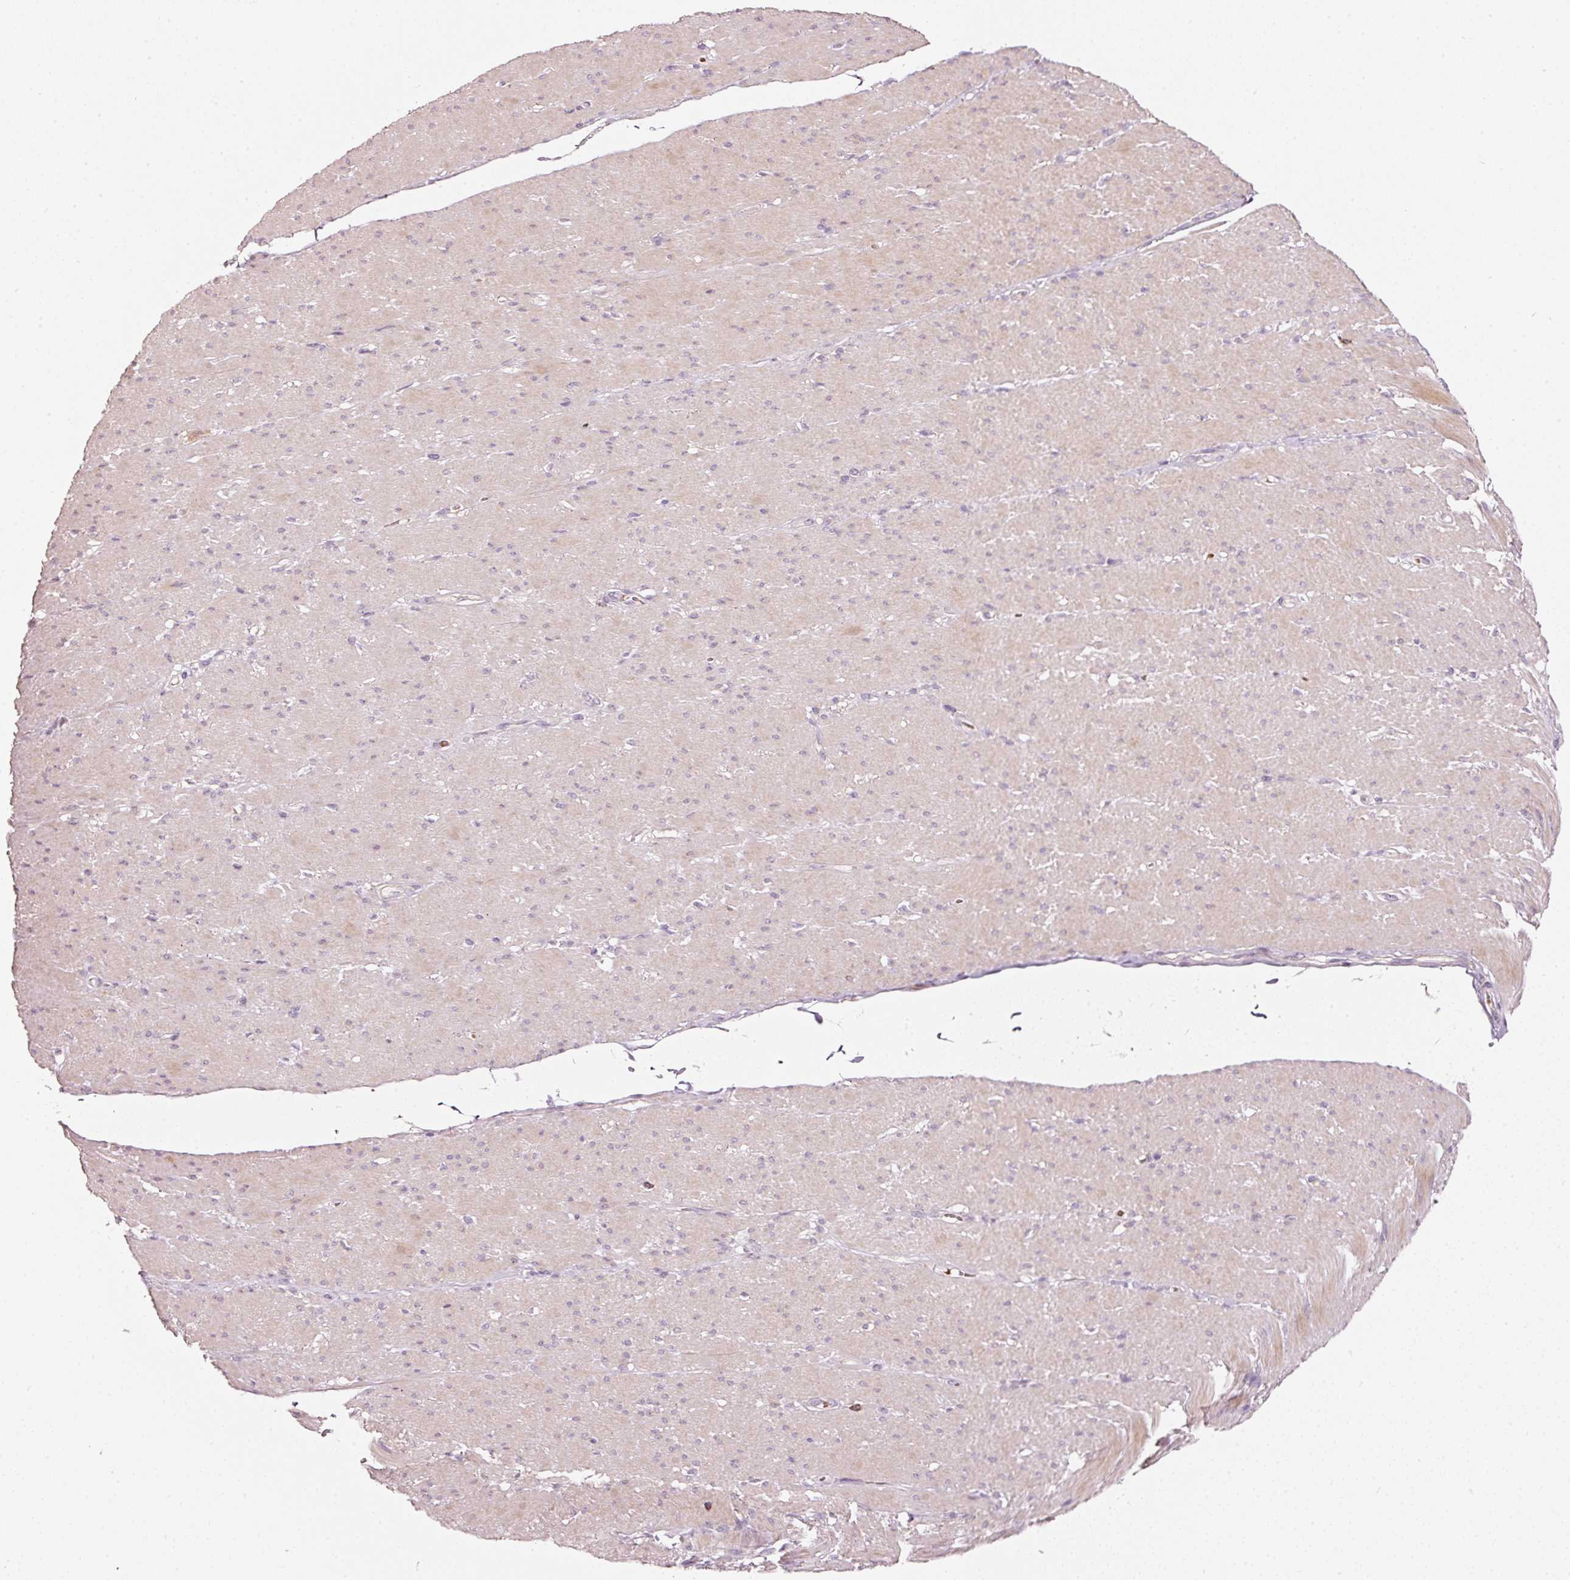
{"staining": {"intensity": "negative", "quantity": "none", "location": "none"}, "tissue": "smooth muscle", "cell_type": "Smooth muscle cells", "image_type": "normal", "snomed": [{"axis": "morphology", "description": "Normal tissue, NOS"}, {"axis": "topography", "description": "Smooth muscle"}, {"axis": "topography", "description": "Rectum"}], "caption": "This is an immunohistochemistry image of normal human smooth muscle. There is no expression in smooth muscle cells.", "gene": "KLHL21", "patient": {"sex": "male", "age": 53}}